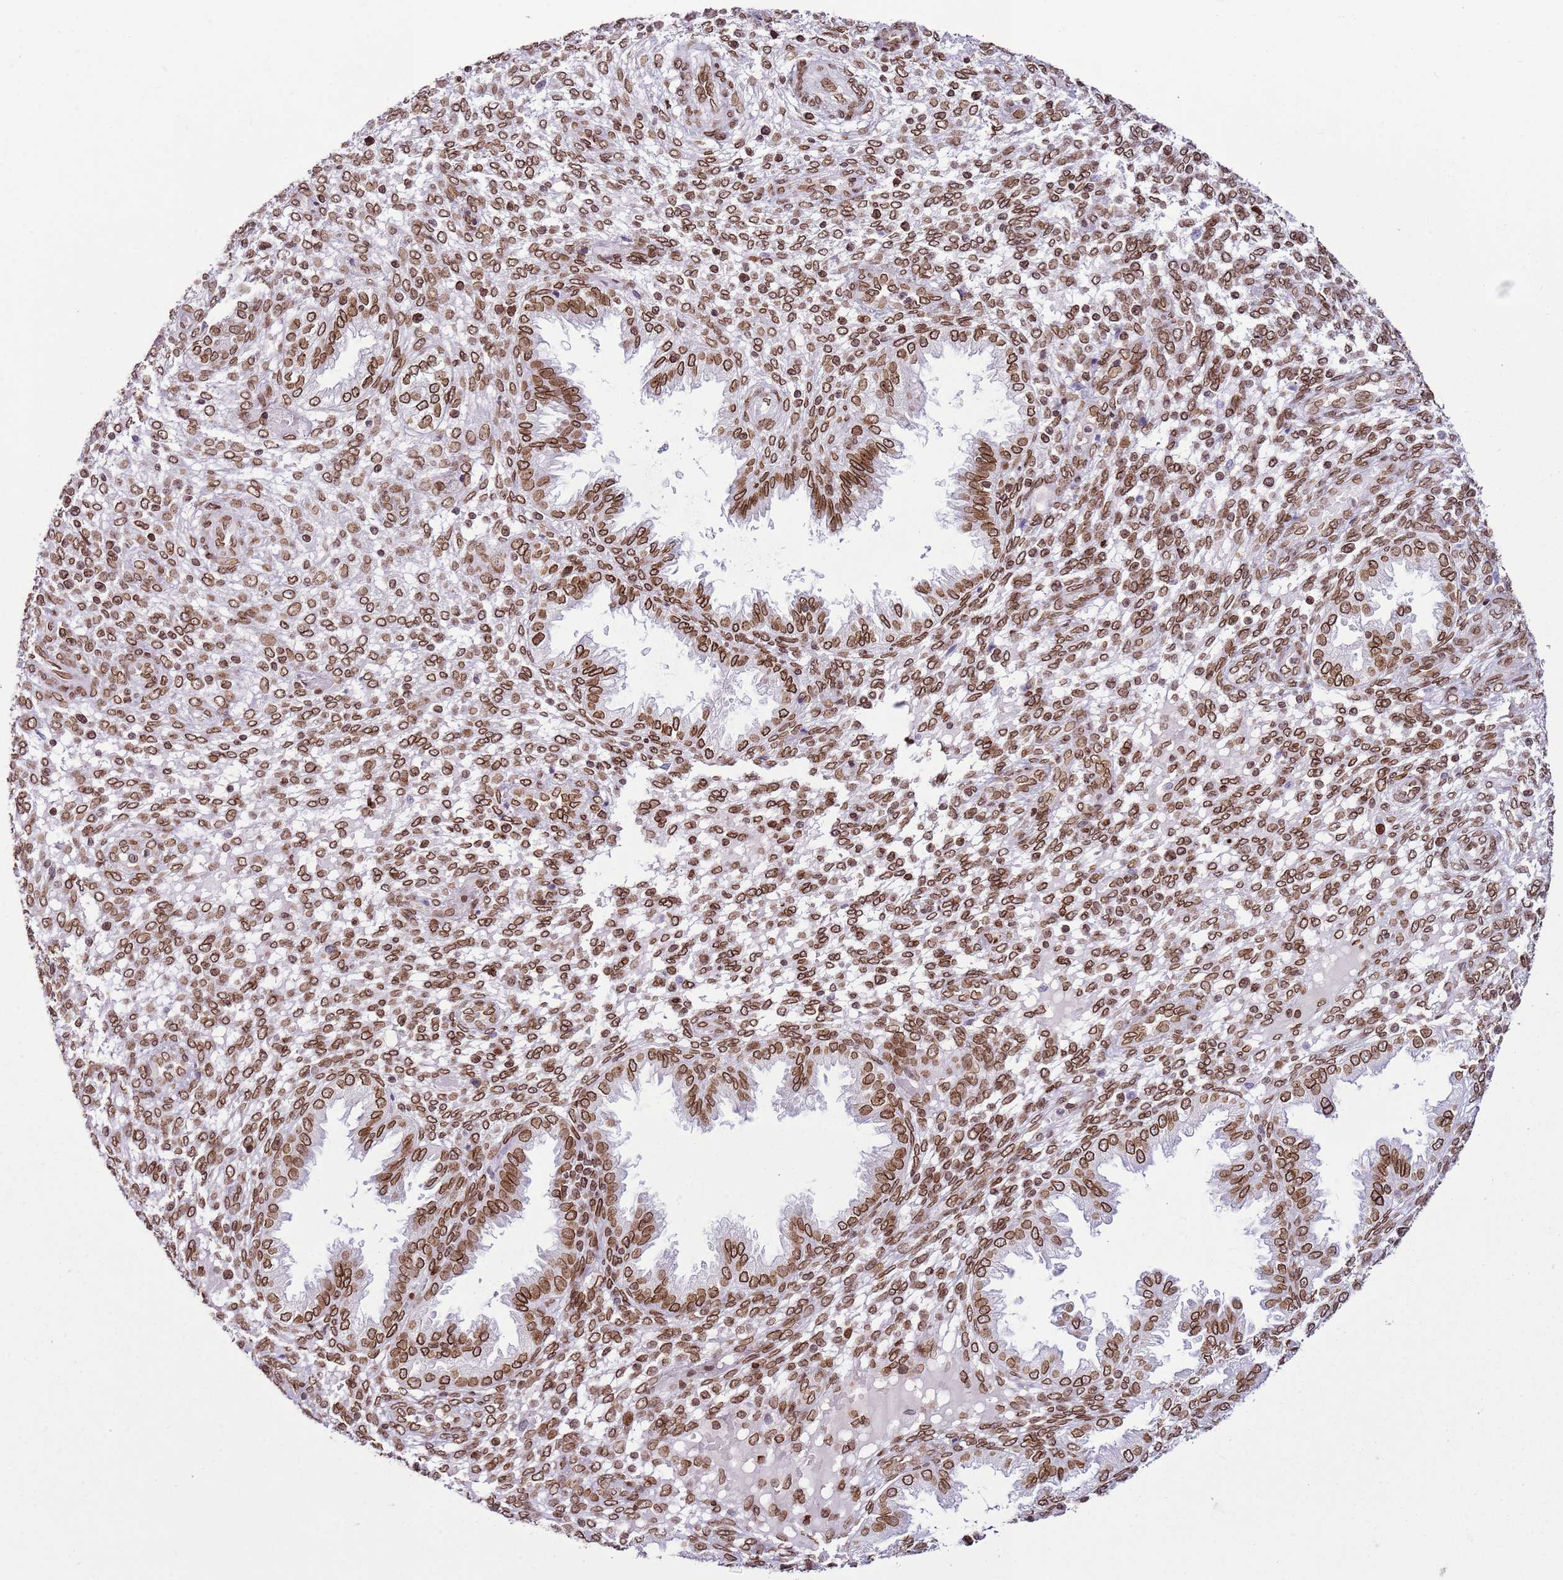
{"staining": {"intensity": "strong", "quantity": ">75%", "location": "cytoplasmic/membranous,nuclear"}, "tissue": "endometrium", "cell_type": "Cells in endometrial stroma", "image_type": "normal", "snomed": [{"axis": "morphology", "description": "Normal tissue, NOS"}, {"axis": "topography", "description": "Endometrium"}], "caption": "DAB (3,3'-diaminobenzidine) immunohistochemical staining of unremarkable endometrium demonstrates strong cytoplasmic/membranous,nuclear protein staining in about >75% of cells in endometrial stroma. (DAB IHC, brown staining for protein, blue staining for nuclei).", "gene": "POU6F1", "patient": {"sex": "female", "age": 33}}